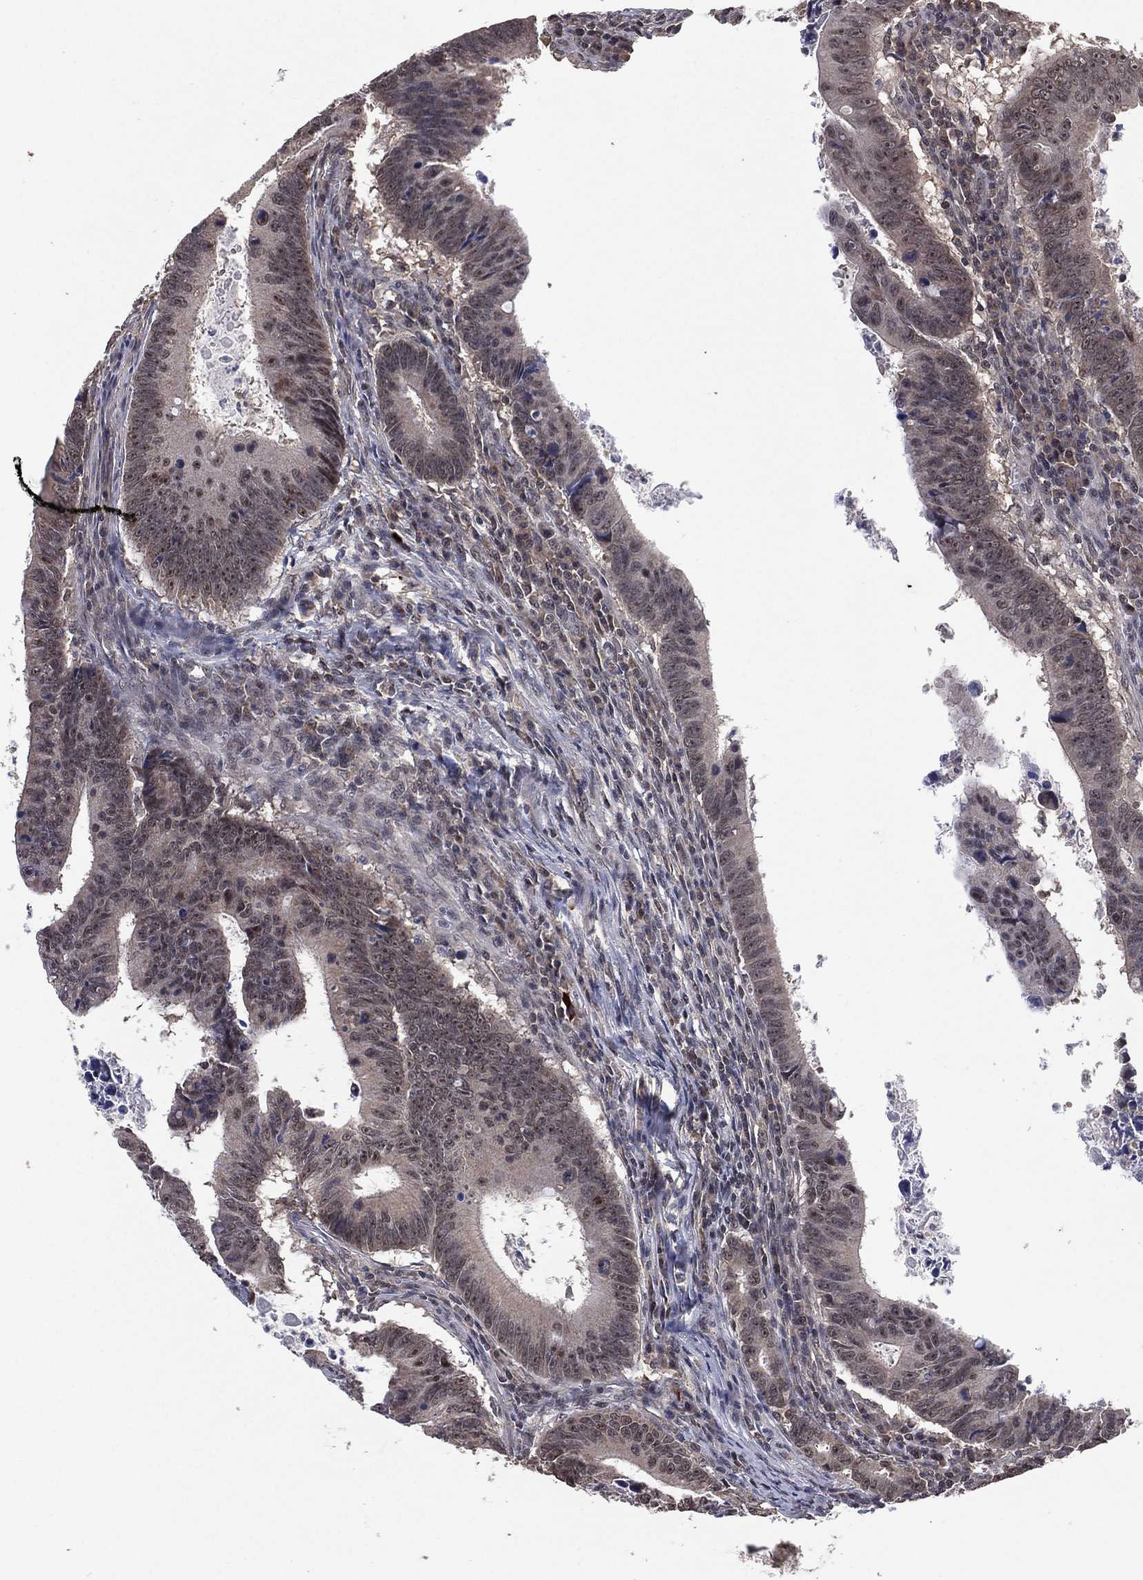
{"staining": {"intensity": "weak", "quantity": "<25%", "location": "cytoplasmic/membranous"}, "tissue": "colorectal cancer", "cell_type": "Tumor cells", "image_type": "cancer", "snomed": [{"axis": "morphology", "description": "Adenocarcinoma, NOS"}, {"axis": "topography", "description": "Colon"}], "caption": "Image shows no protein staining in tumor cells of colorectal adenocarcinoma tissue.", "gene": "NELFCD", "patient": {"sex": "female", "age": 87}}